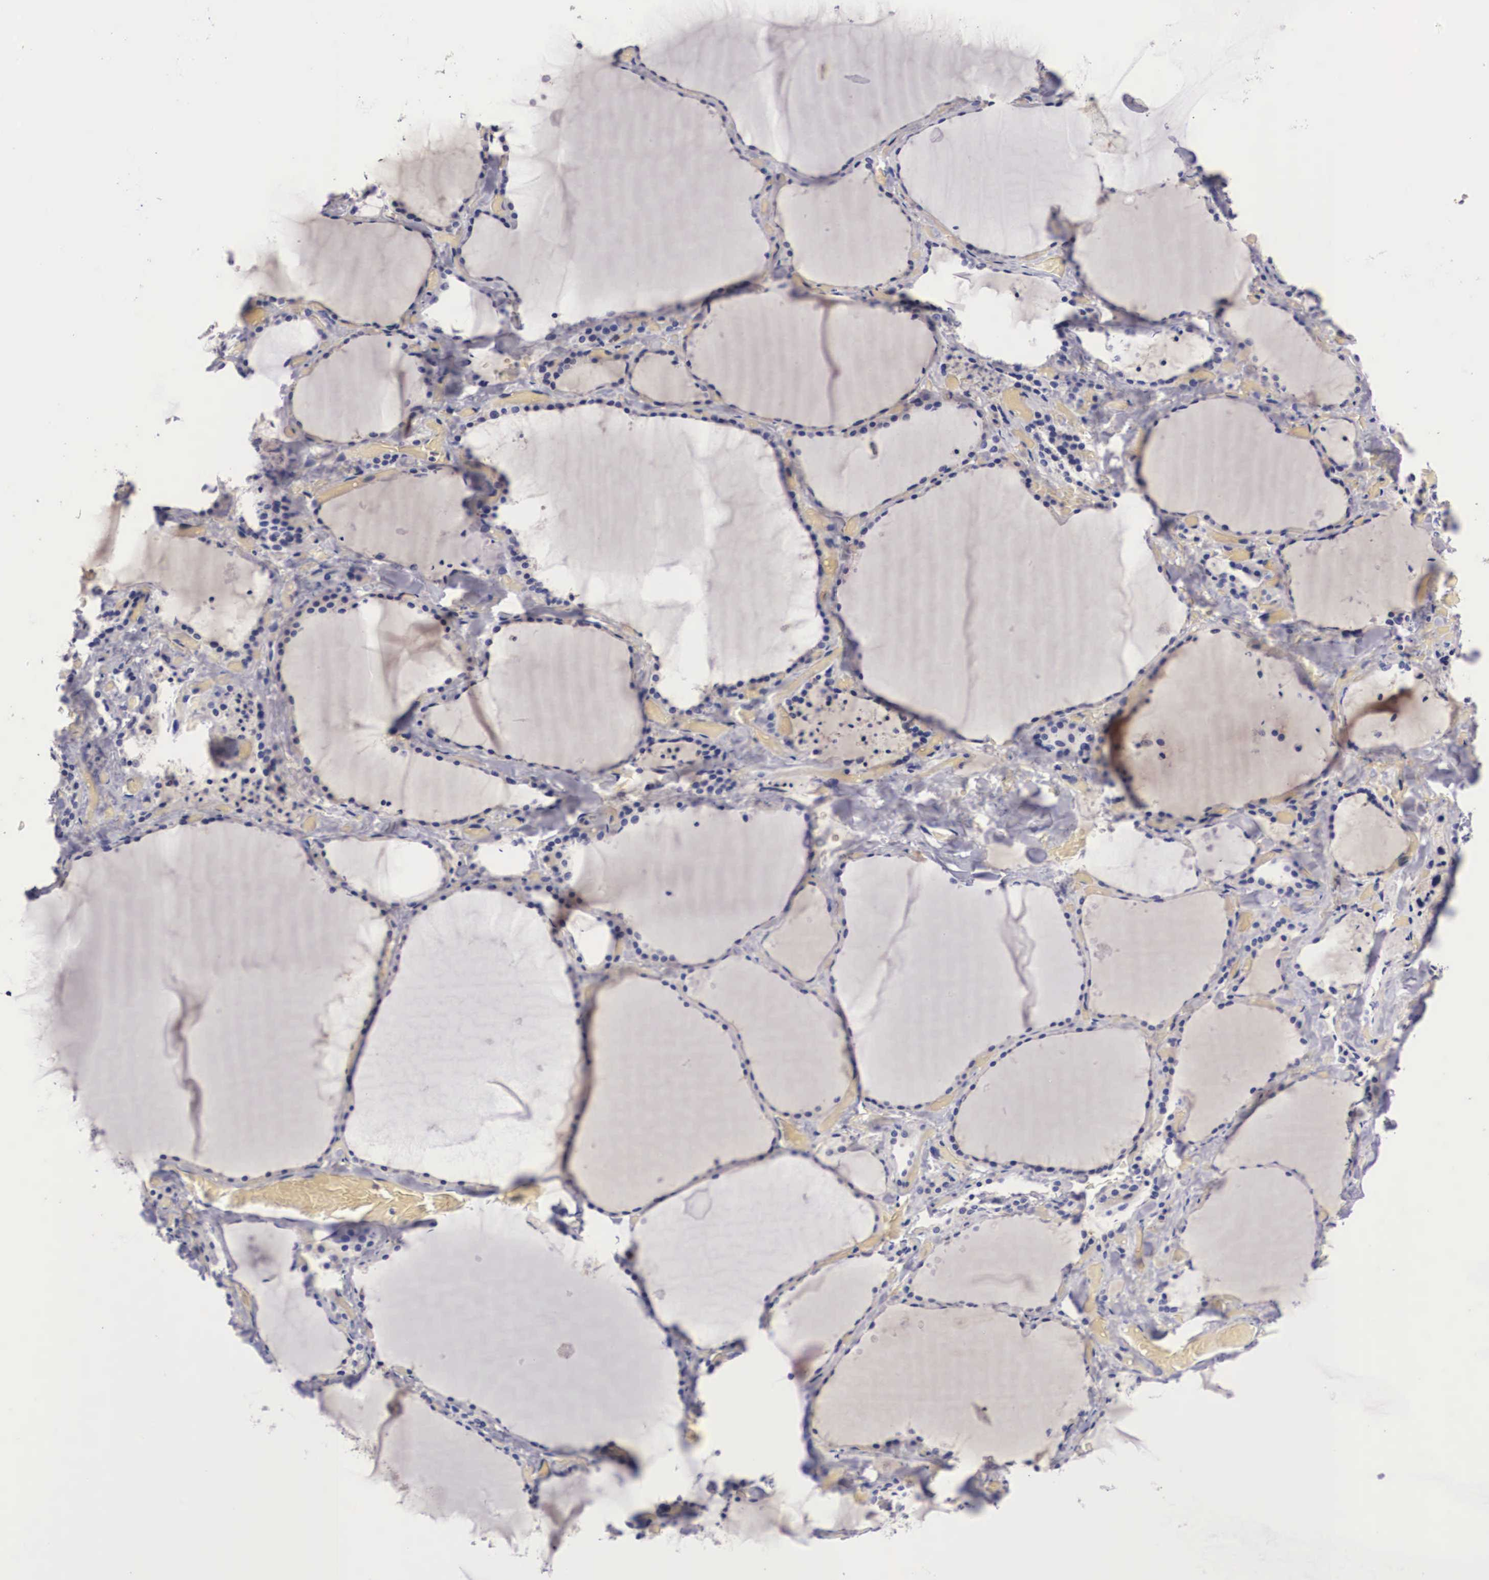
{"staining": {"intensity": "negative", "quantity": "none", "location": "none"}, "tissue": "thyroid gland", "cell_type": "Glandular cells", "image_type": "normal", "snomed": [{"axis": "morphology", "description": "Normal tissue, NOS"}, {"axis": "topography", "description": "Thyroid gland"}], "caption": "DAB immunohistochemical staining of unremarkable thyroid gland displays no significant expression in glandular cells. (Brightfield microscopy of DAB (3,3'-diaminobenzidine) IHC at high magnification).", "gene": "RENBP", "patient": {"sex": "male", "age": 34}}